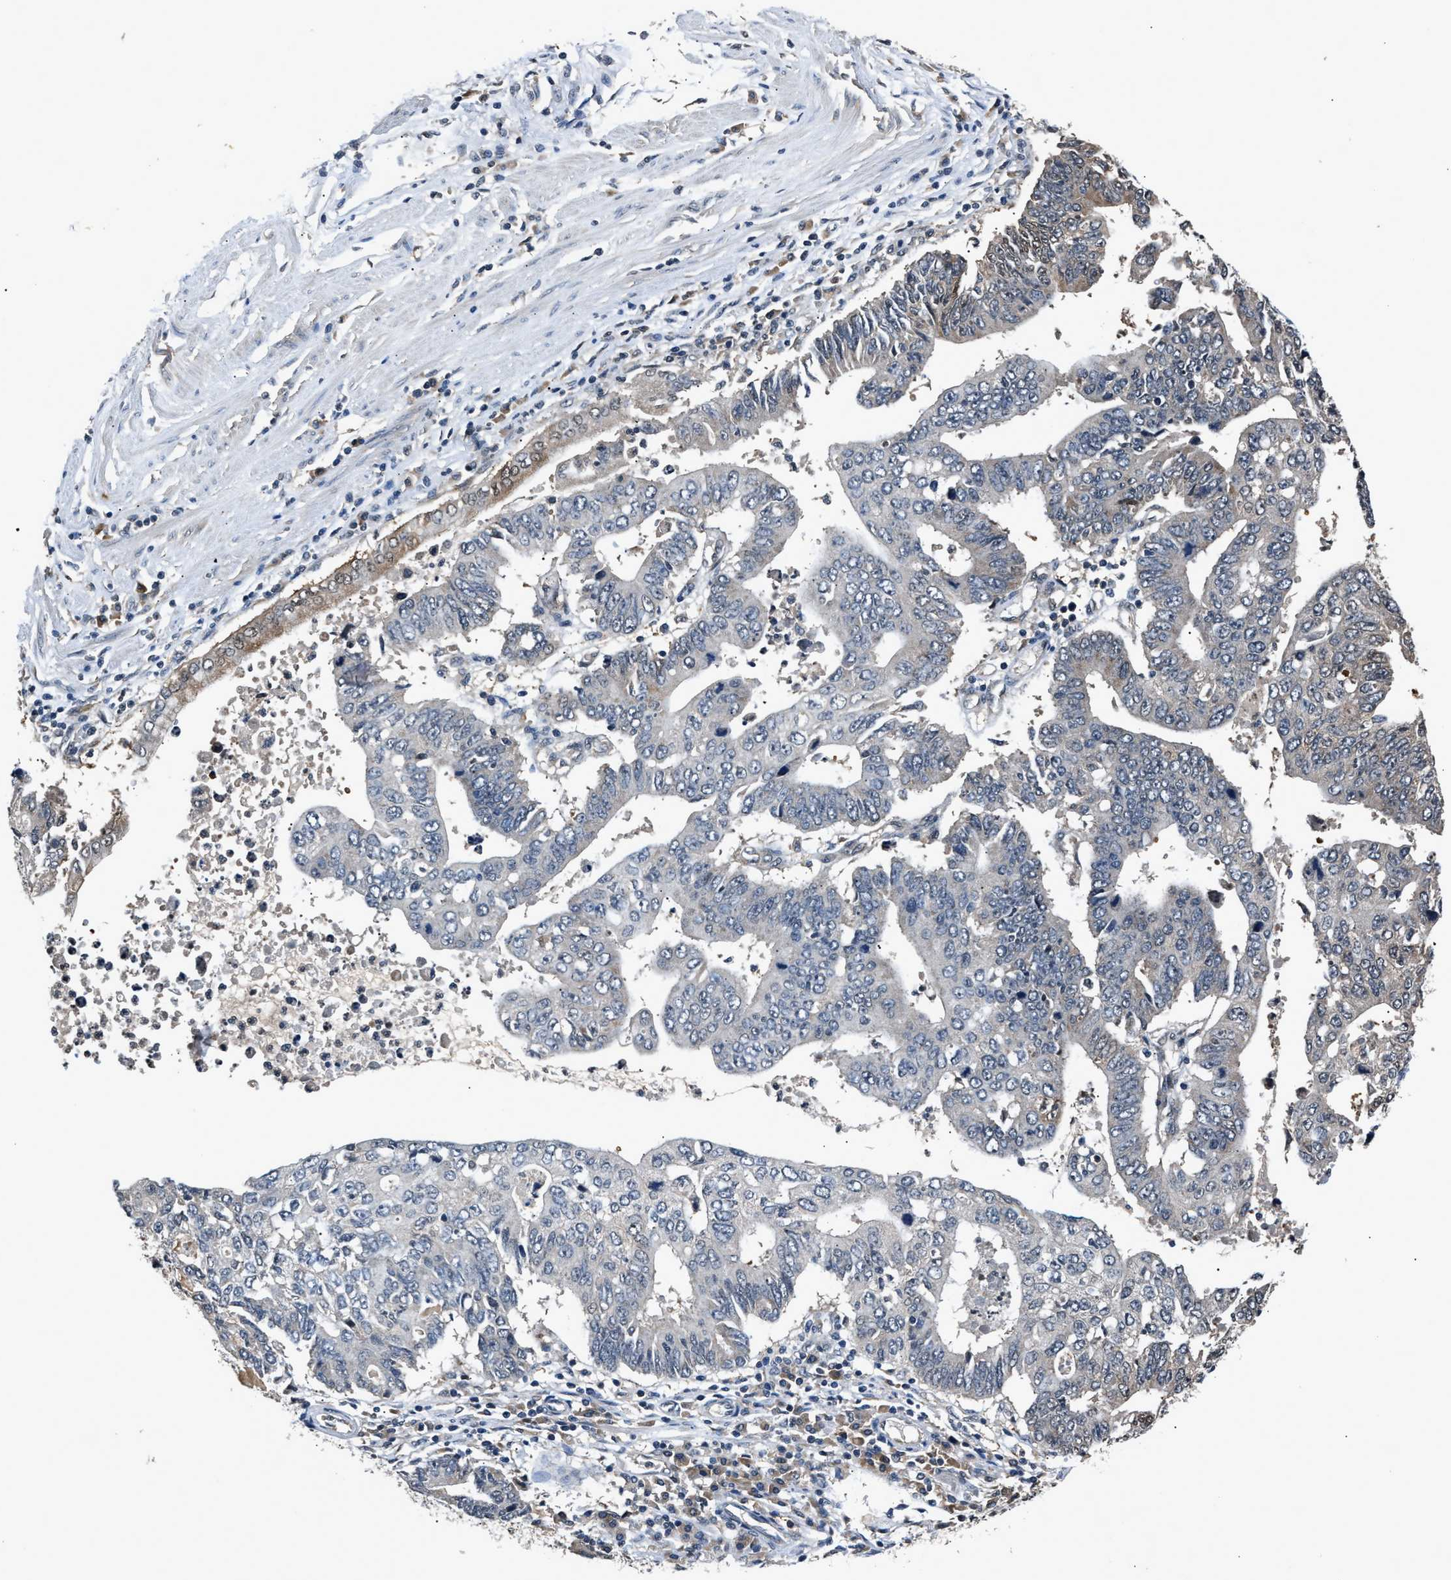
{"staining": {"intensity": "negative", "quantity": "none", "location": "none"}, "tissue": "stomach cancer", "cell_type": "Tumor cells", "image_type": "cancer", "snomed": [{"axis": "morphology", "description": "Adenocarcinoma, NOS"}, {"axis": "topography", "description": "Stomach"}], "caption": "A high-resolution histopathology image shows immunohistochemistry (IHC) staining of stomach cancer (adenocarcinoma), which demonstrates no significant positivity in tumor cells.", "gene": "TP53I3", "patient": {"sex": "male", "age": 59}}